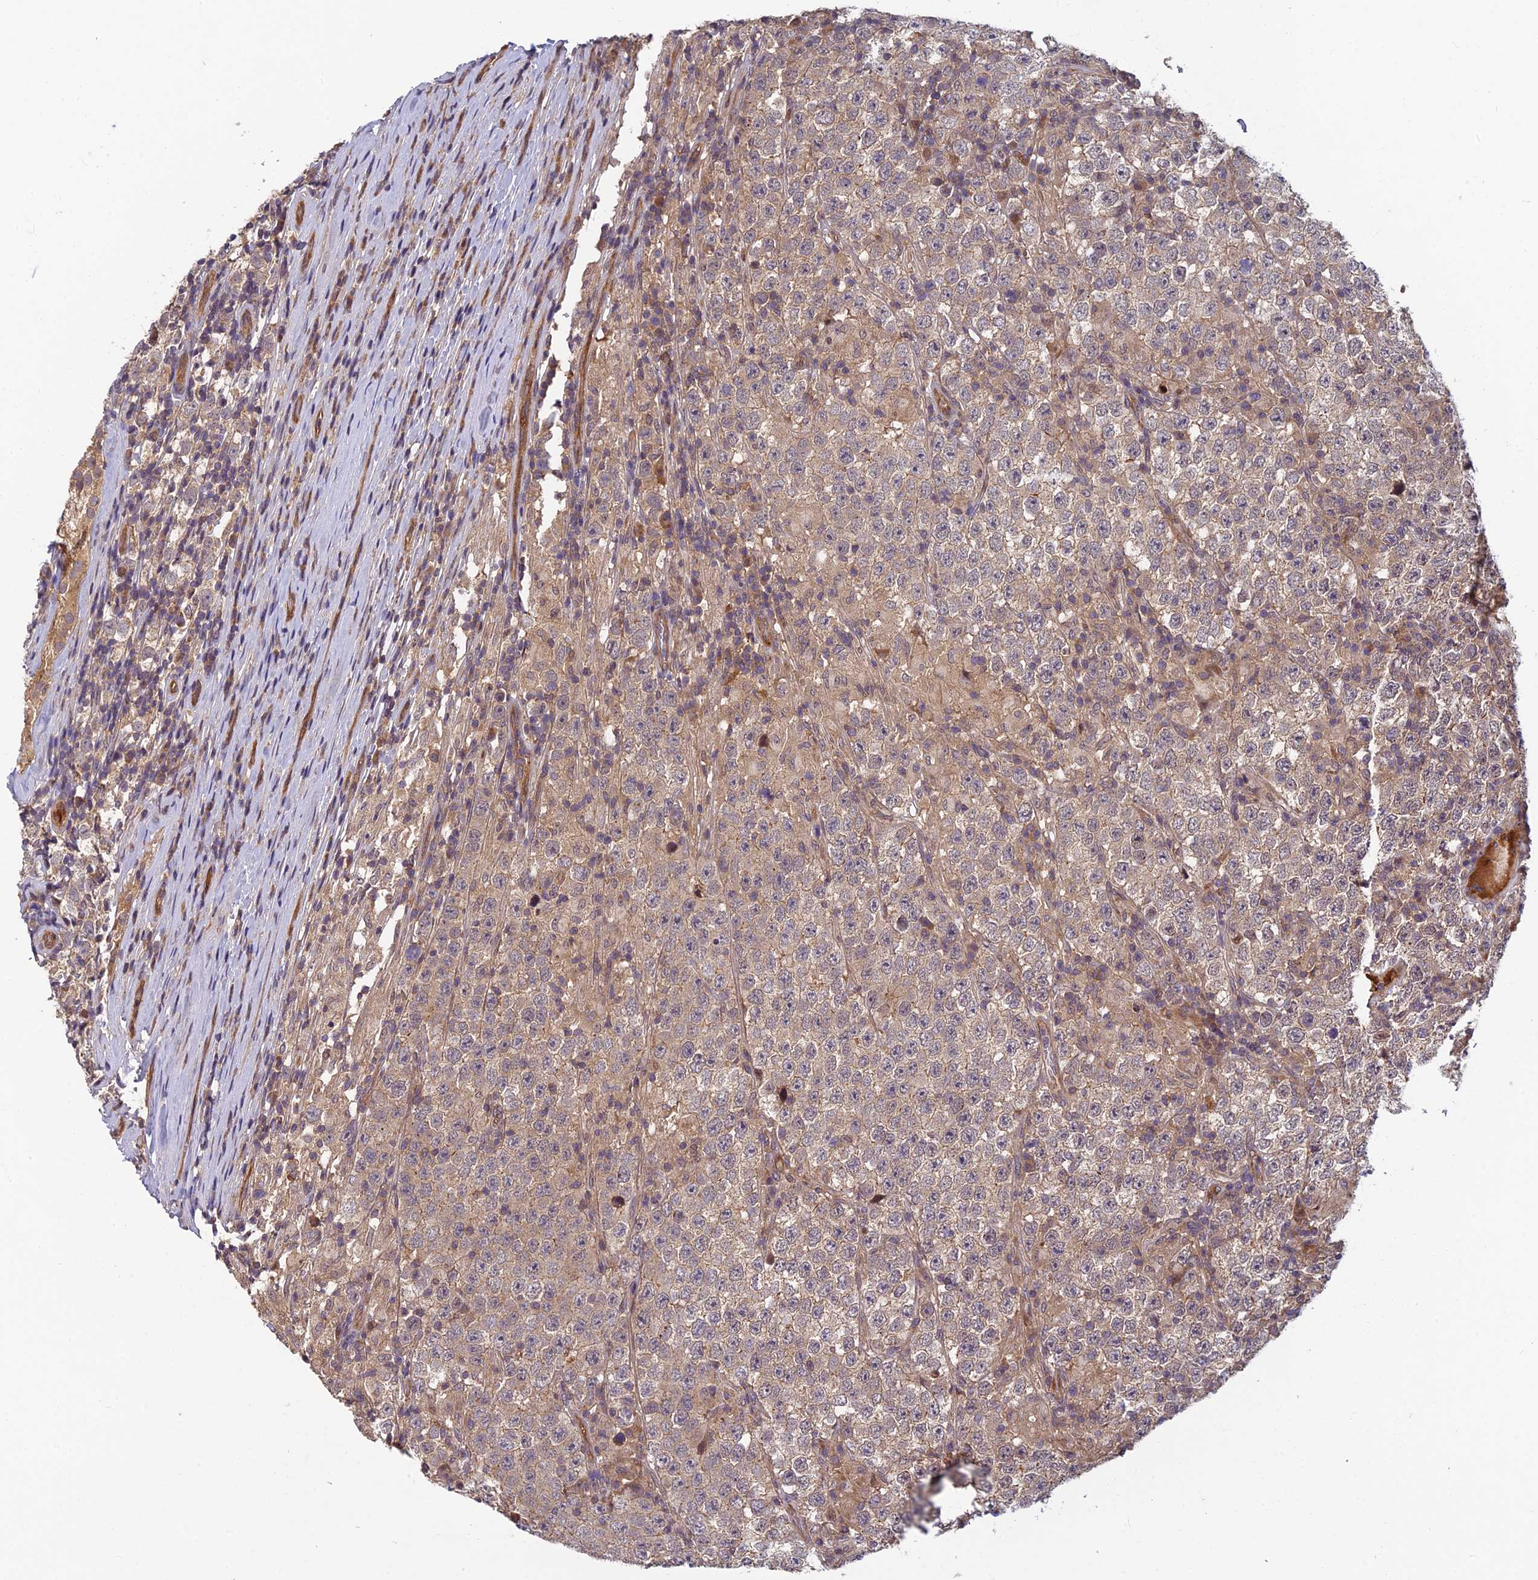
{"staining": {"intensity": "weak", "quantity": "<25%", "location": "cytoplasmic/membranous"}, "tissue": "testis cancer", "cell_type": "Tumor cells", "image_type": "cancer", "snomed": [{"axis": "morphology", "description": "Normal tissue, NOS"}, {"axis": "morphology", "description": "Urothelial carcinoma, High grade"}, {"axis": "morphology", "description": "Seminoma, NOS"}, {"axis": "morphology", "description": "Carcinoma, Embryonal, NOS"}, {"axis": "topography", "description": "Urinary bladder"}, {"axis": "topography", "description": "Testis"}], "caption": "Immunohistochemistry of human testis cancer (embryonal carcinoma) displays no staining in tumor cells.", "gene": "PIKFYVE", "patient": {"sex": "male", "age": 41}}